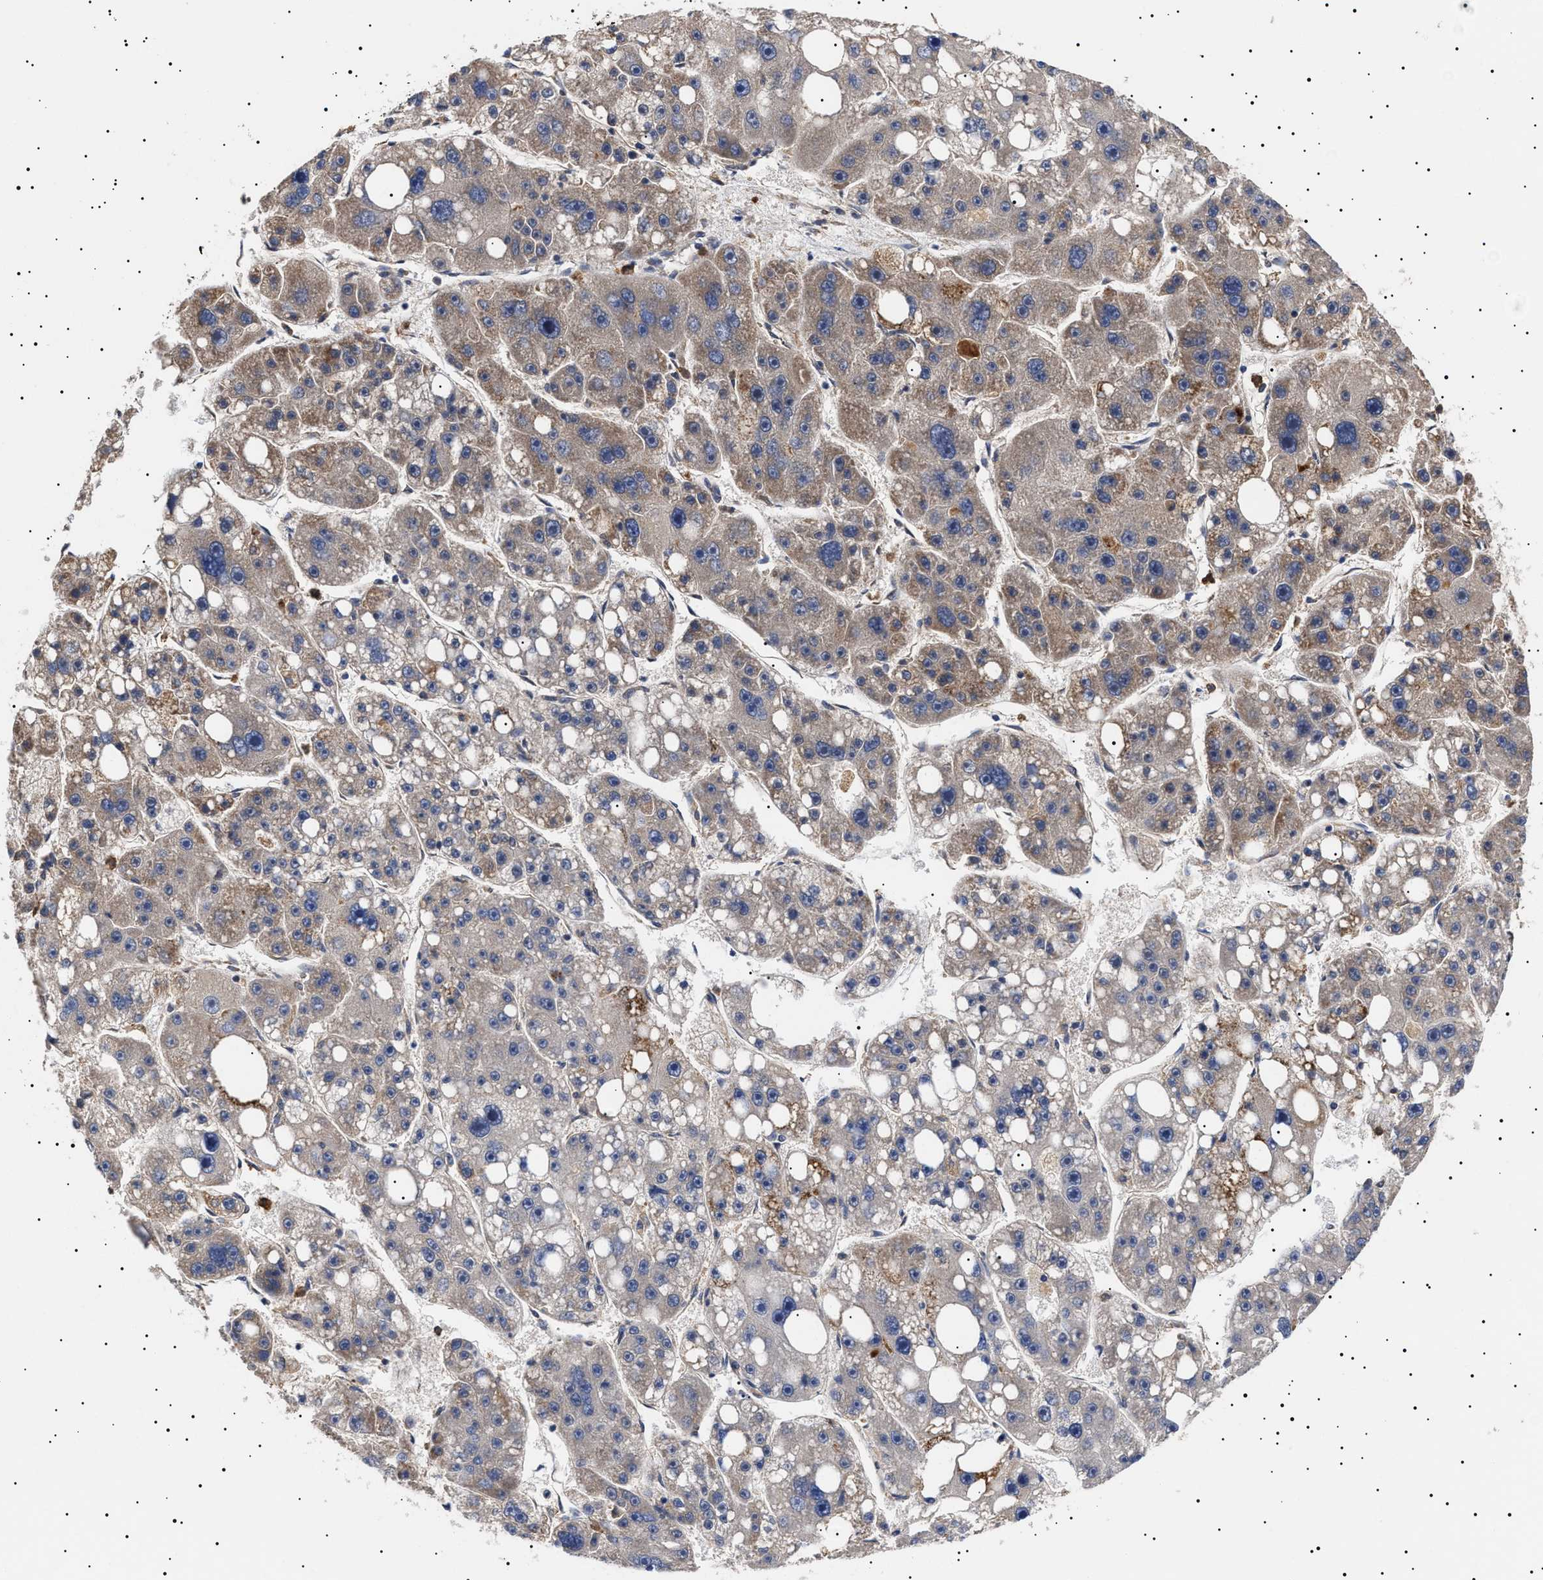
{"staining": {"intensity": "weak", "quantity": "25%-75%", "location": "cytoplasmic/membranous"}, "tissue": "liver cancer", "cell_type": "Tumor cells", "image_type": "cancer", "snomed": [{"axis": "morphology", "description": "Carcinoma, Hepatocellular, NOS"}, {"axis": "topography", "description": "Liver"}], "caption": "Liver cancer (hepatocellular carcinoma) stained with a brown dye displays weak cytoplasmic/membranous positive expression in about 25%-75% of tumor cells.", "gene": "KRBA1", "patient": {"sex": "female", "age": 61}}